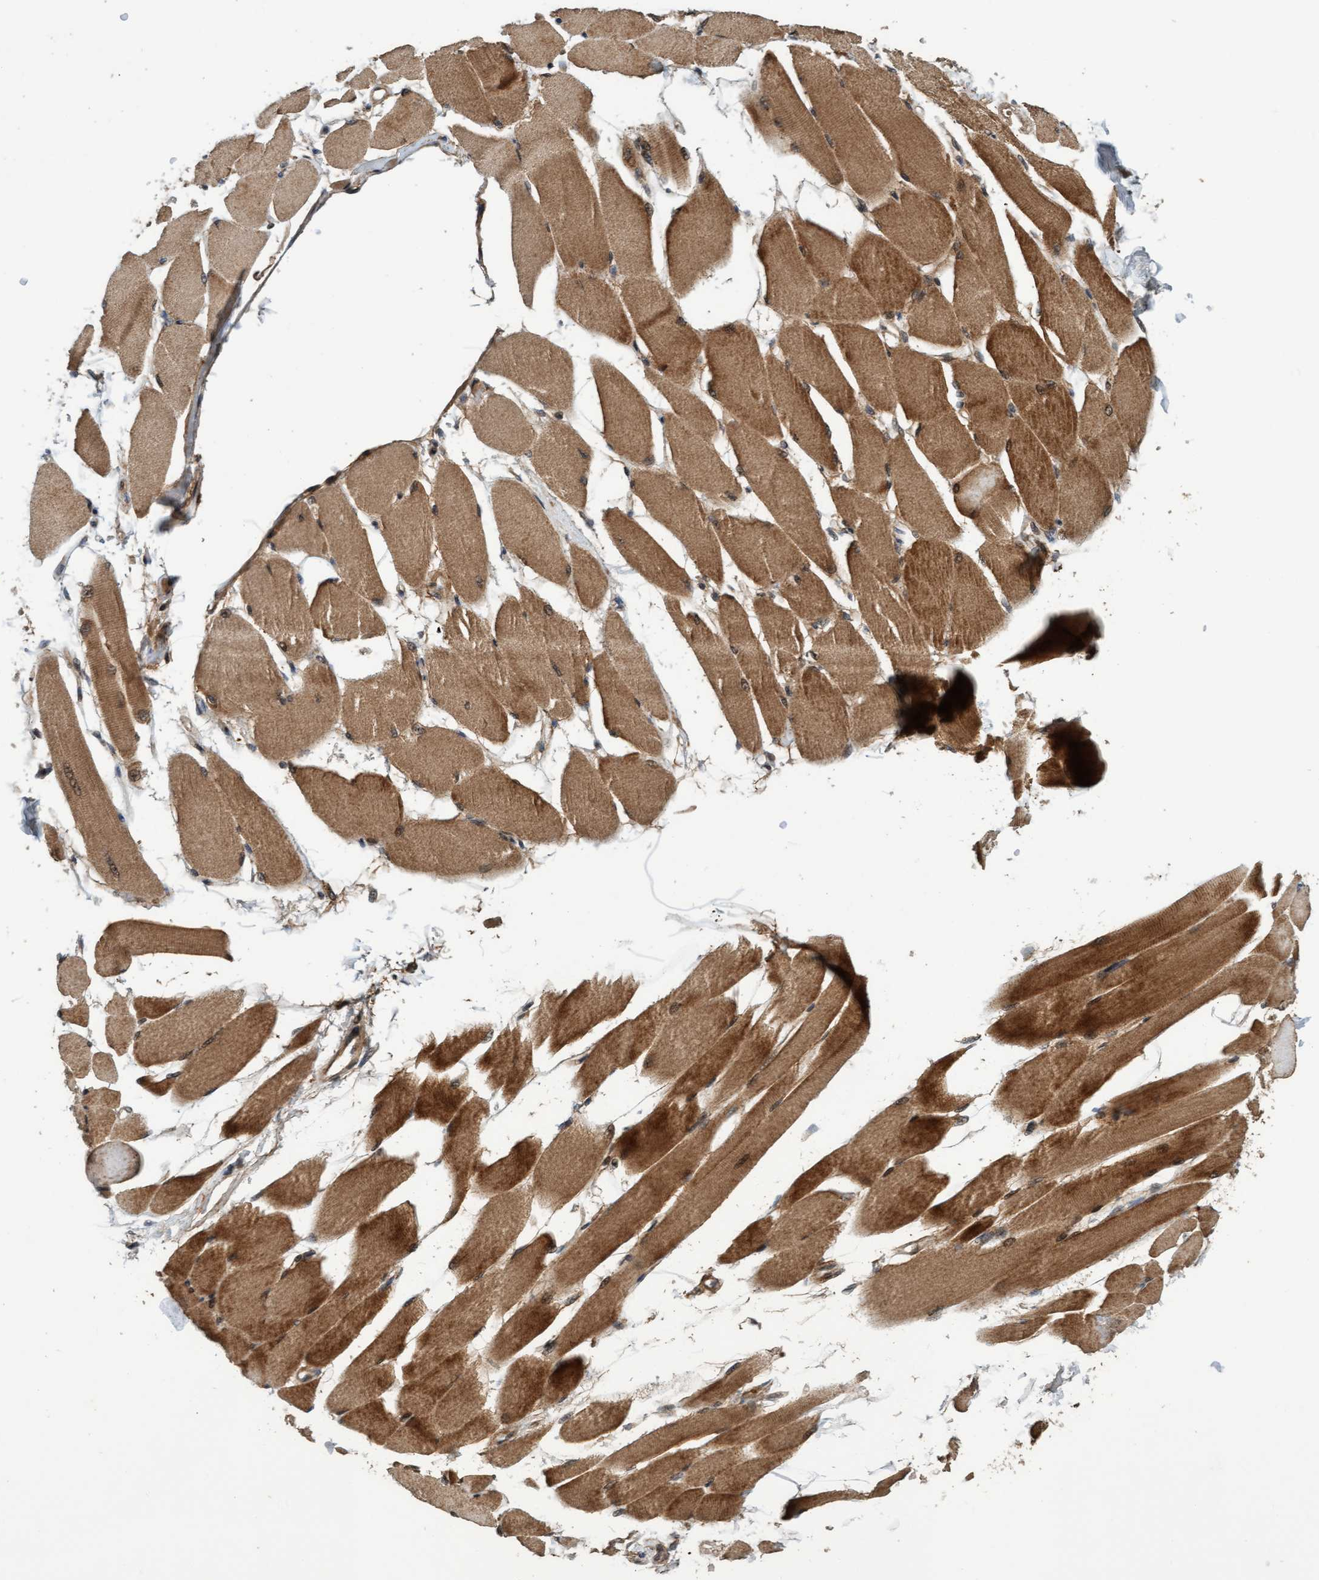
{"staining": {"intensity": "strong", "quantity": ">75%", "location": "cytoplasmic/membranous"}, "tissue": "skeletal muscle", "cell_type": "Myocytes", "image_type": "normal", "snomed": [{"axis": "morphology", "description": "Normal tissue, NOS"}, {"axis": "topography", "description": "Skeletal muscle"}, {"axis": "topography", "description": "Peripheral nerve tissue"}], "caption": "High-power microscopy captured an IHC photomicrograph of benign skeletal muscle, revealing strong cytoplasmic/membranous staining in about >75% of myocytes. The staining is performed using DAB brown chromogen to label protein expression. The nuclei are counter-stained blue using hematoxylin.", "gene": "MLXIP", "patient": {"sex": "female", "age": 84}}